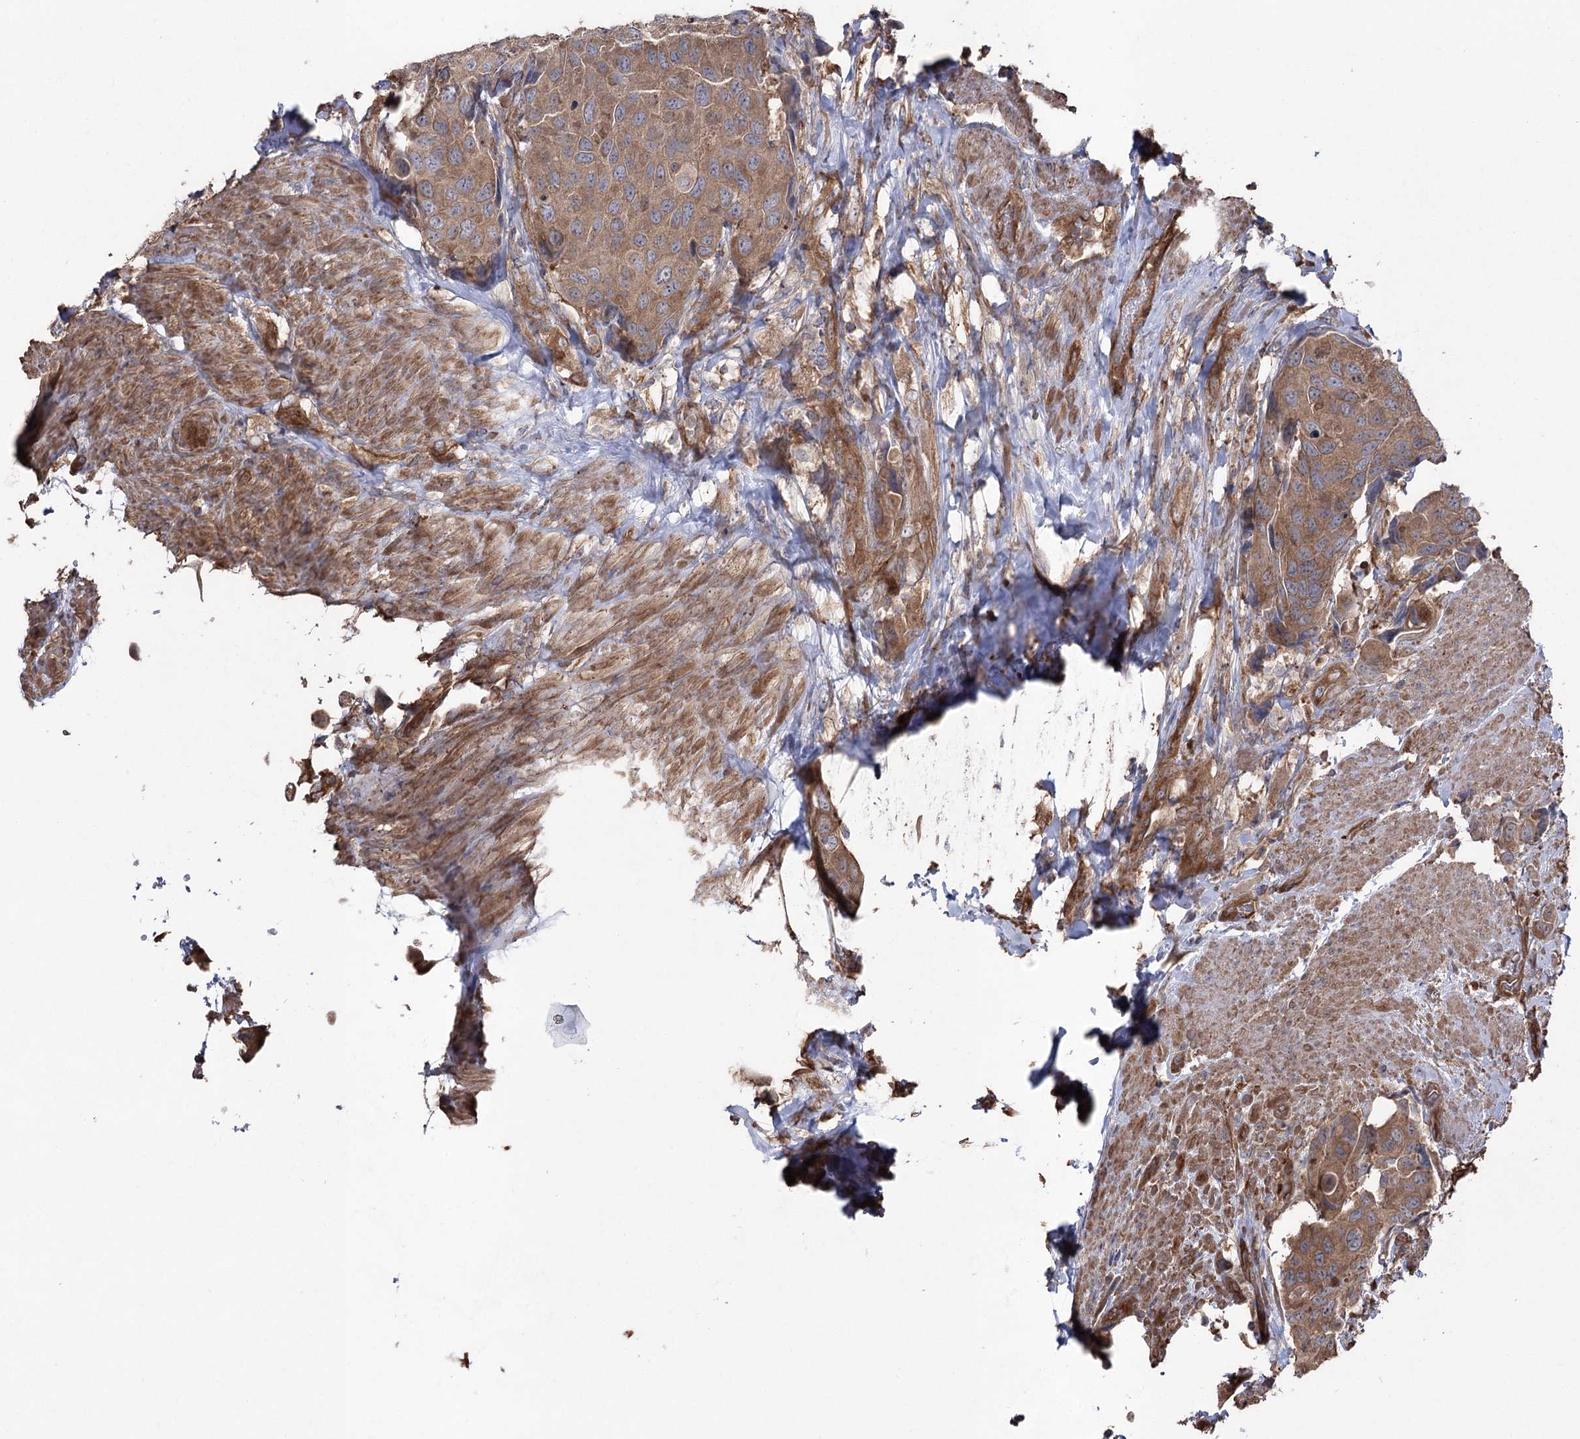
{"staining": {"intensity": "moderate", "quantity": ">75%", "location": "cytoplasmic/membranous"}, "tissue": "urothelial cancer", "cell_type": "Tumor cells", "image_type": "cancer", "snomed": [{"axis": "morphology", "description": "Urothelial carcinoma, High grade"}, {"axis": "topography", "description": "Urinary bladder"}], "caption": "This is a micrograph of IHC staining of urothelial cancer, which shows moderate positivity in the cytoplasmic/membranous of tumor cells.", "gene": "LARS2", "patient": {"sex": "male", "age": 74}}